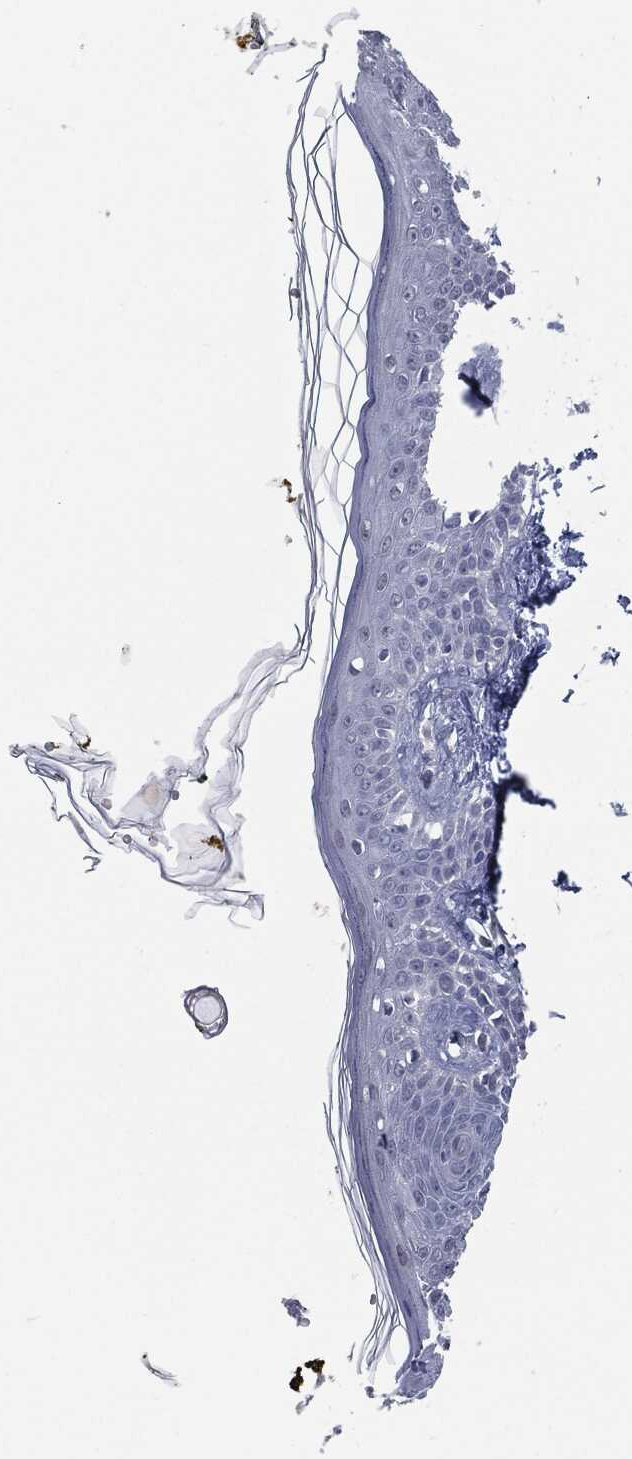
{"staining": {"intensity": "negative", "quantity": "none", "location": "none"}, "tissue": "skin", "cell_type": "Fibroblasts", "image_type": "normal", "snomed": [{"axis": "morphology", "description": "Normal tissue, NOS"}, {"axis": "topography", "description": "Skin"}], "caption": "Immunohistochemistry image of benign skin stained for a protein (brown), which demonstrates no expression in fibroblasts. Brightfield microscopy of immunohistochemistry stained with DAB (3,3'-diaminobenzidine) (brown) and hematoxylin (blue), captured at high magnification.", "gene": "PROM1", "patient": {"sex": "male", "age": 76}}